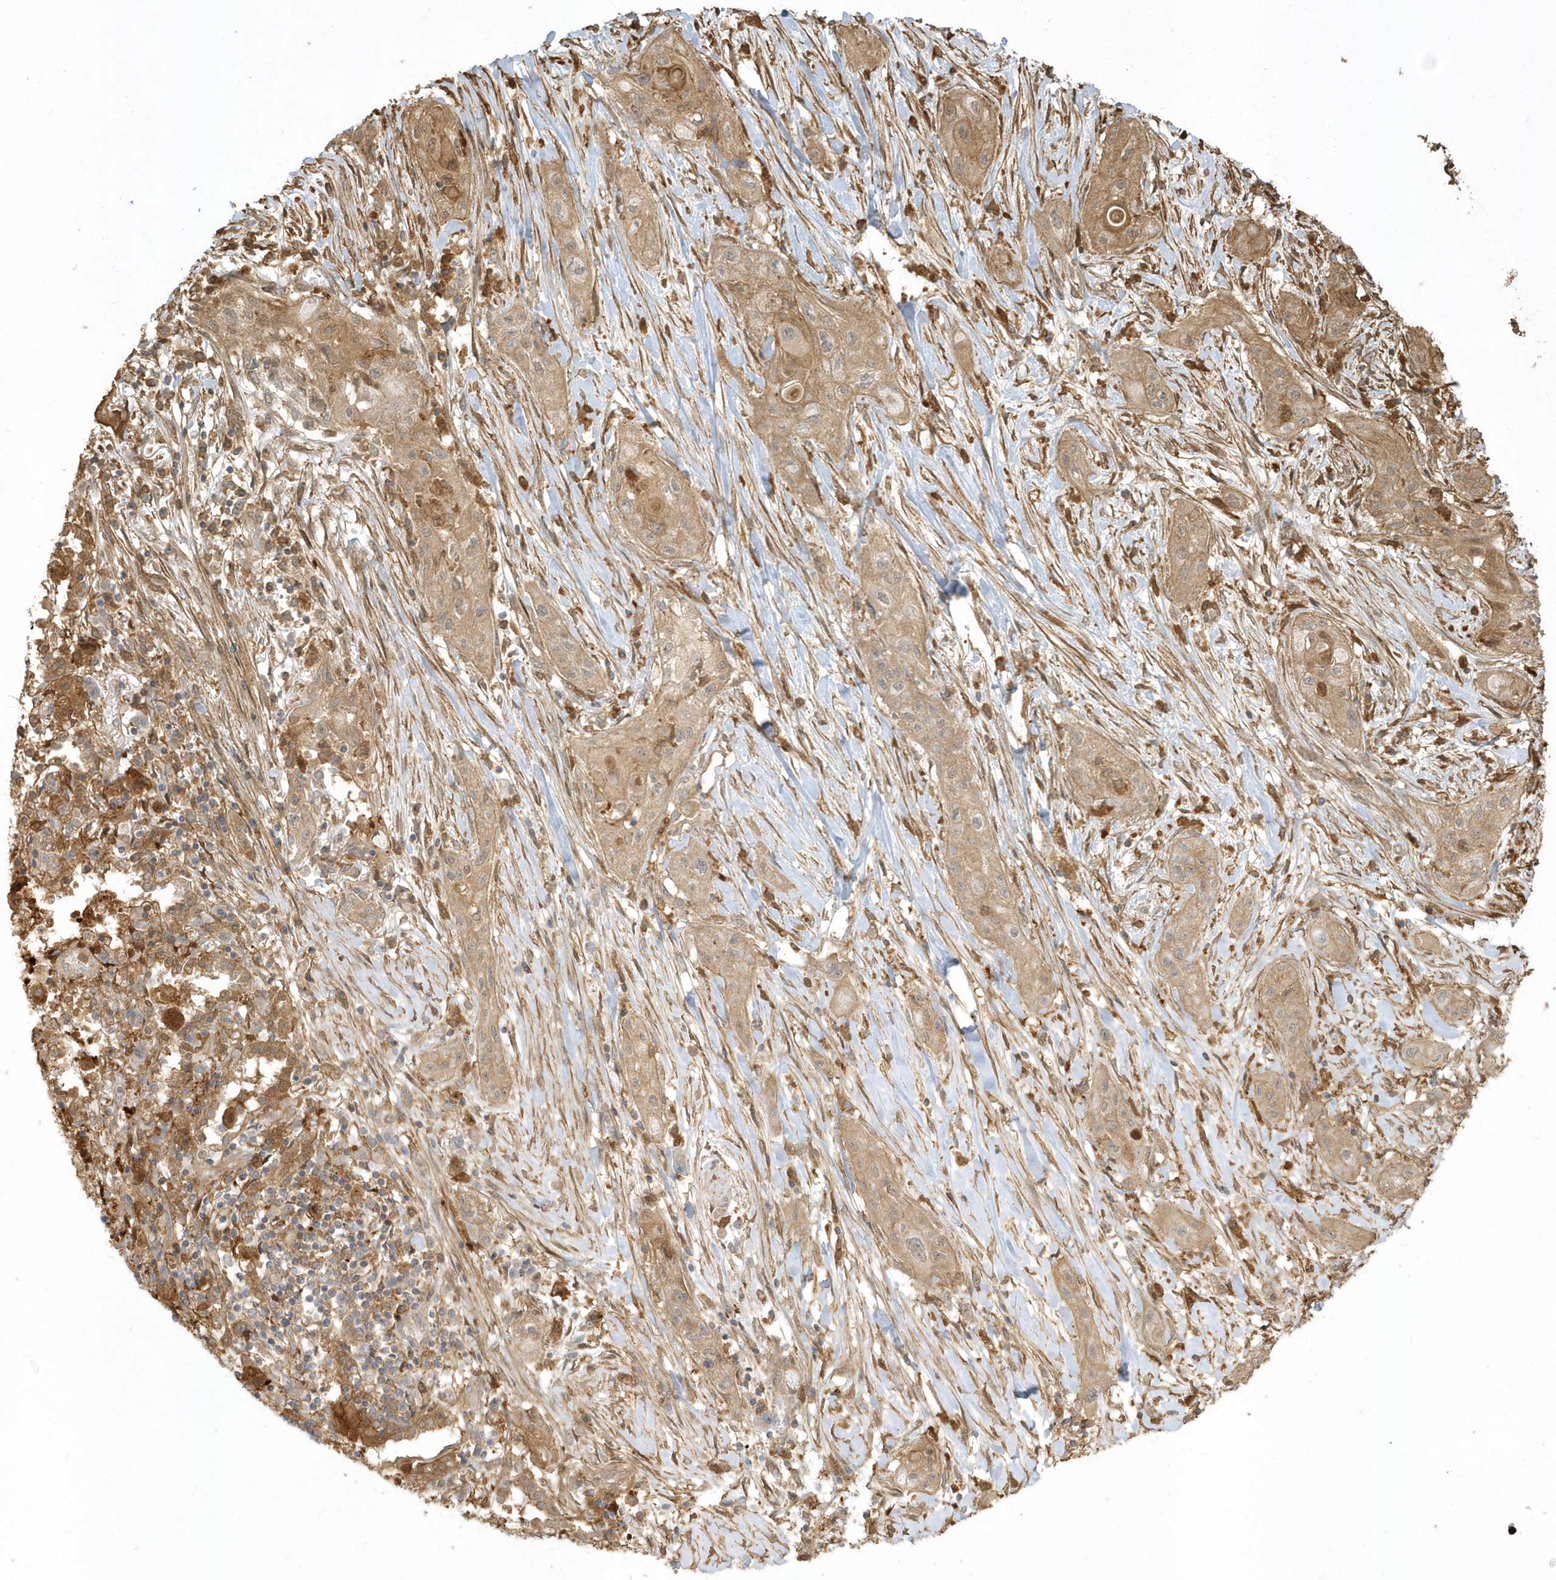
{"staining": {"intensity": "moderate", "quantity": ">75%", "location": "cytoplasmic/membranous"}, "tissue": "lung cancer", "cell_type": "Tumor cells", "image_type": "cancer", "snomed": [{"axis": "morphology", "description": "Squamous cell carcinoma, NOS"}, {"axis": "topography", "description": "Lung"}], "caption": "Protein expression analysis of human lung cancer (squamous cell carcinoma) reveals moderate cytoplasmic/membranous positivity in approximately >75% of tumor cells. The protein is shown in brown color, while the nuclei are stained blue.", "gene": "HNMT", "patient": {"sex": "female", "age": 47}}